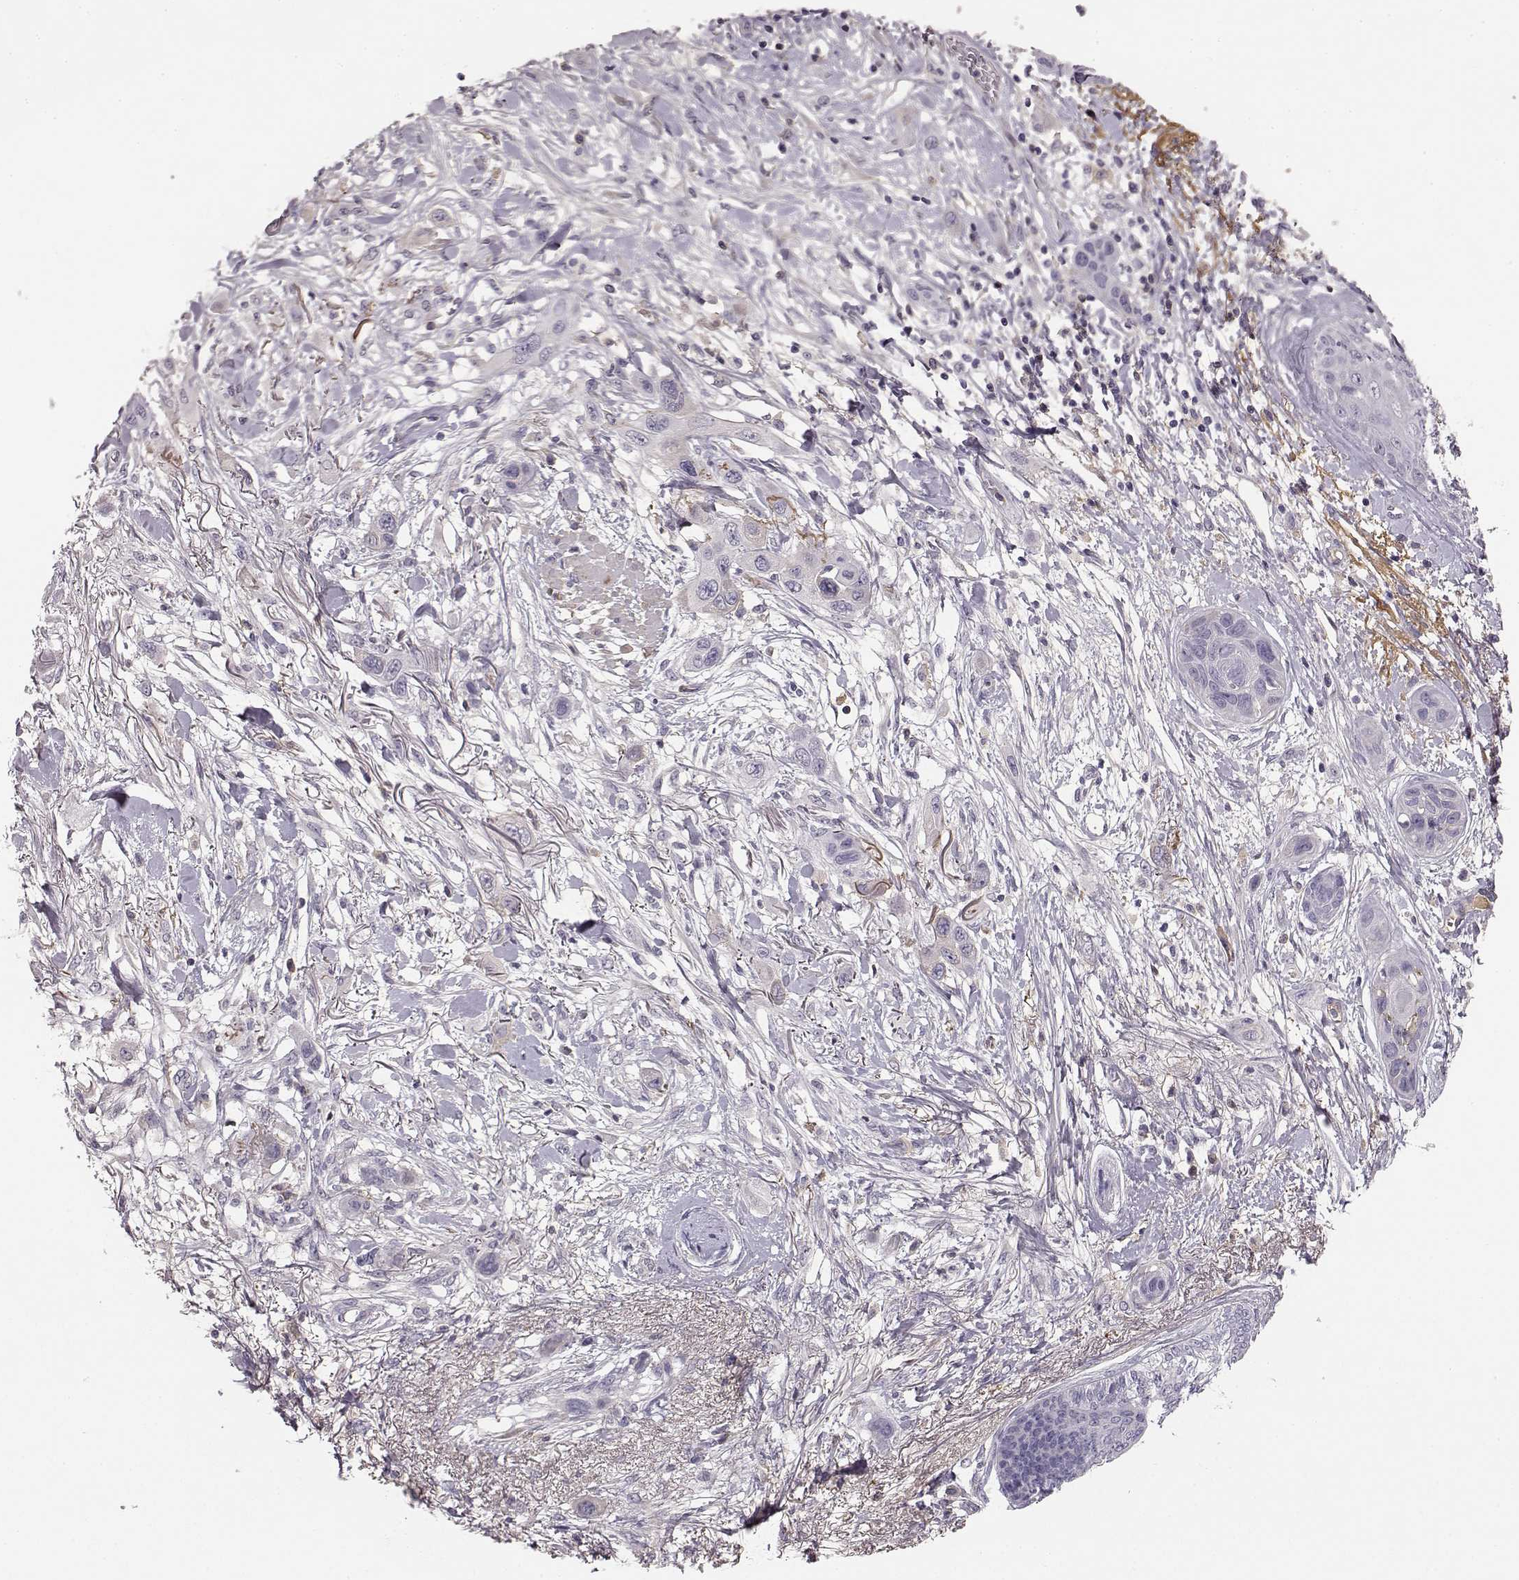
{"staining": {"intensity": "negative", "quantity": "none", "location": "none"}, "tissue": "skin cancer", "cell_type": "Tumor cells", "image_type": "cancer", "snomed": [{"axis": "morphology", "description": "Squamous cell carcinoma, NOS"}, {"axis": "topography", "description": "Skin"}], "caption": "A high-resolution micrograph shows immunohistochemistry staining of squamous cell carcinoma (skin), which reveals no significant staining in tumor cells.", "gene": "YJEFN3", "patient": {"sex": "male", "age": 79}}